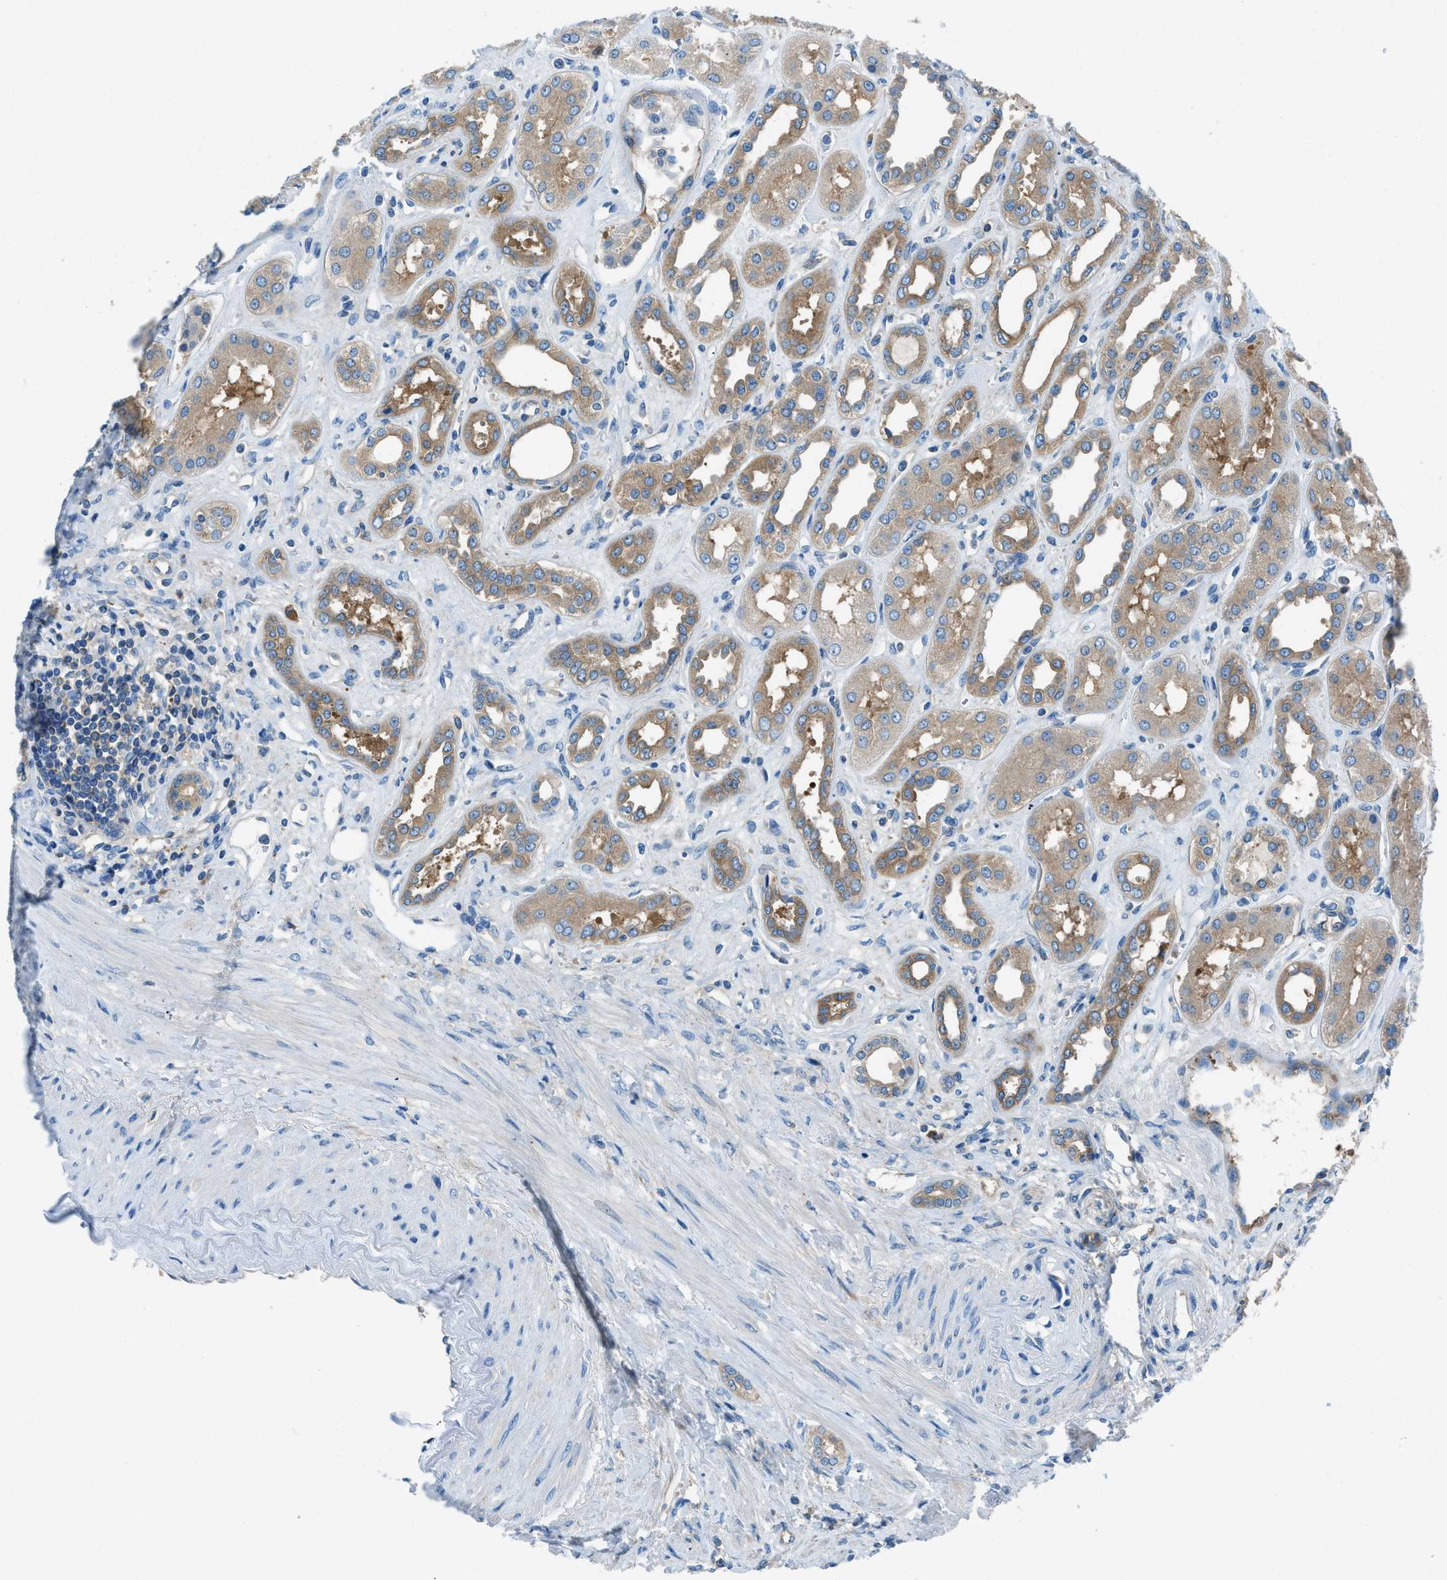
{"staining": {"intensity": "negative", "quantity": "none", "location": "none"}, "tissue": "kidney", "cell_type": "Cells in glomeruli", "image_type": "normal", "snomed": [{"axis": "morphology", "description": "Normal tissue, NOS"}, {"axis": "topography", "description": "Kidney"}], "caption": "Cells in glomeruli show no significant expression in unremarkable kidney. (DAB (3,3'-diaminobenzidine) immunohistochemistry with hematoxylin counter stain).", "gene": "SARS1", "patient": {"sex": "male", "age": 59}}